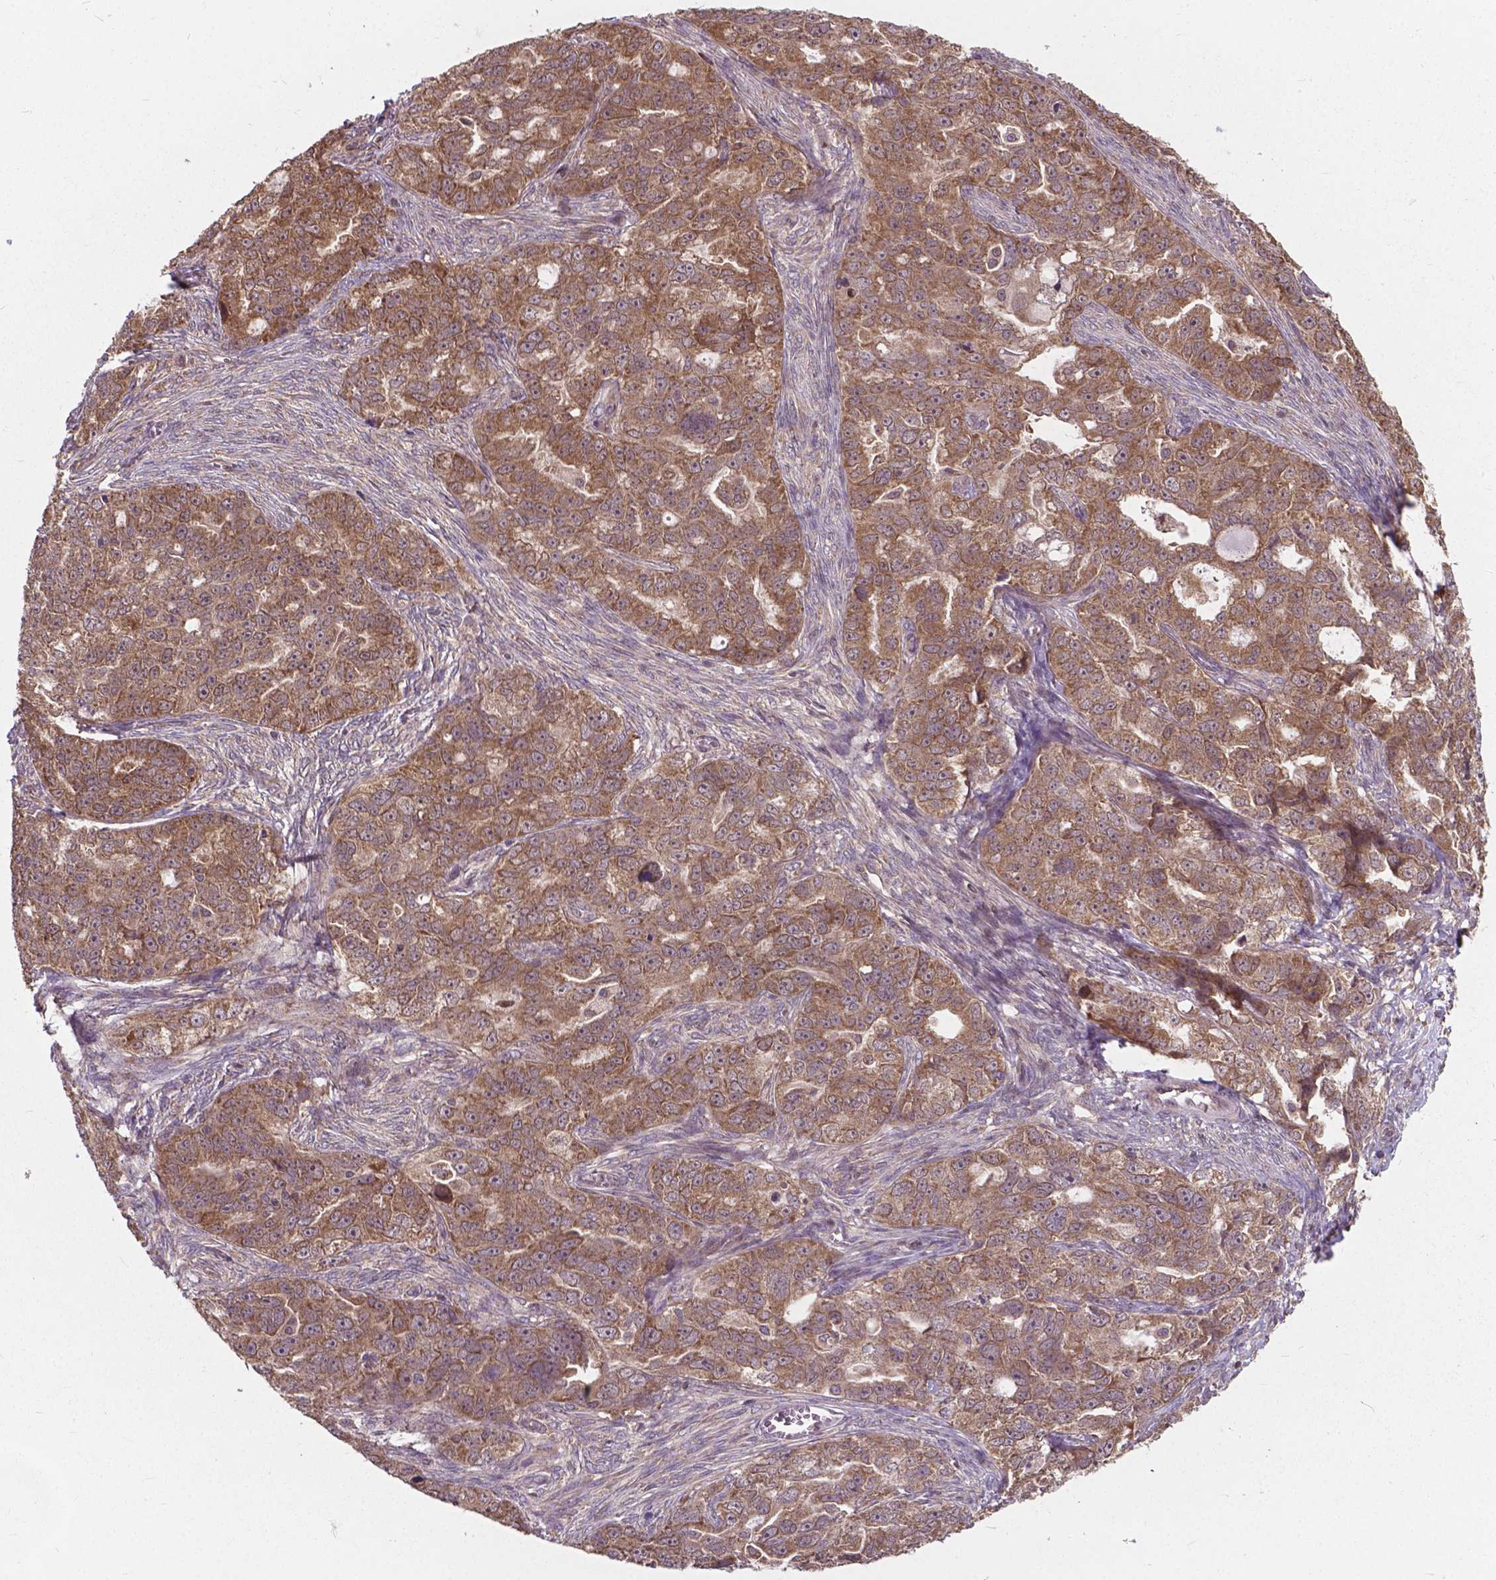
{"staining": {"intensity": "weak", "quantity": ">75%", "location": "cytoplasmic/membranous"}, "tissue": "ovarian cancer", "cell_type": "Tumor cells", "image_type": "cancer", "snomed": [{"axis": "morphology", "description": "Cystadenocarcinoma, serous, NOS"}, {"axis": "topography", "description": "Ovary"}], "caption": "Human ovarian serous cystadenocarcinoma stained with a protein marker demonstrates weak staining in tumor cells.", "gene": "MRPL33", "patient": {"sex": "female", "age": 51}}